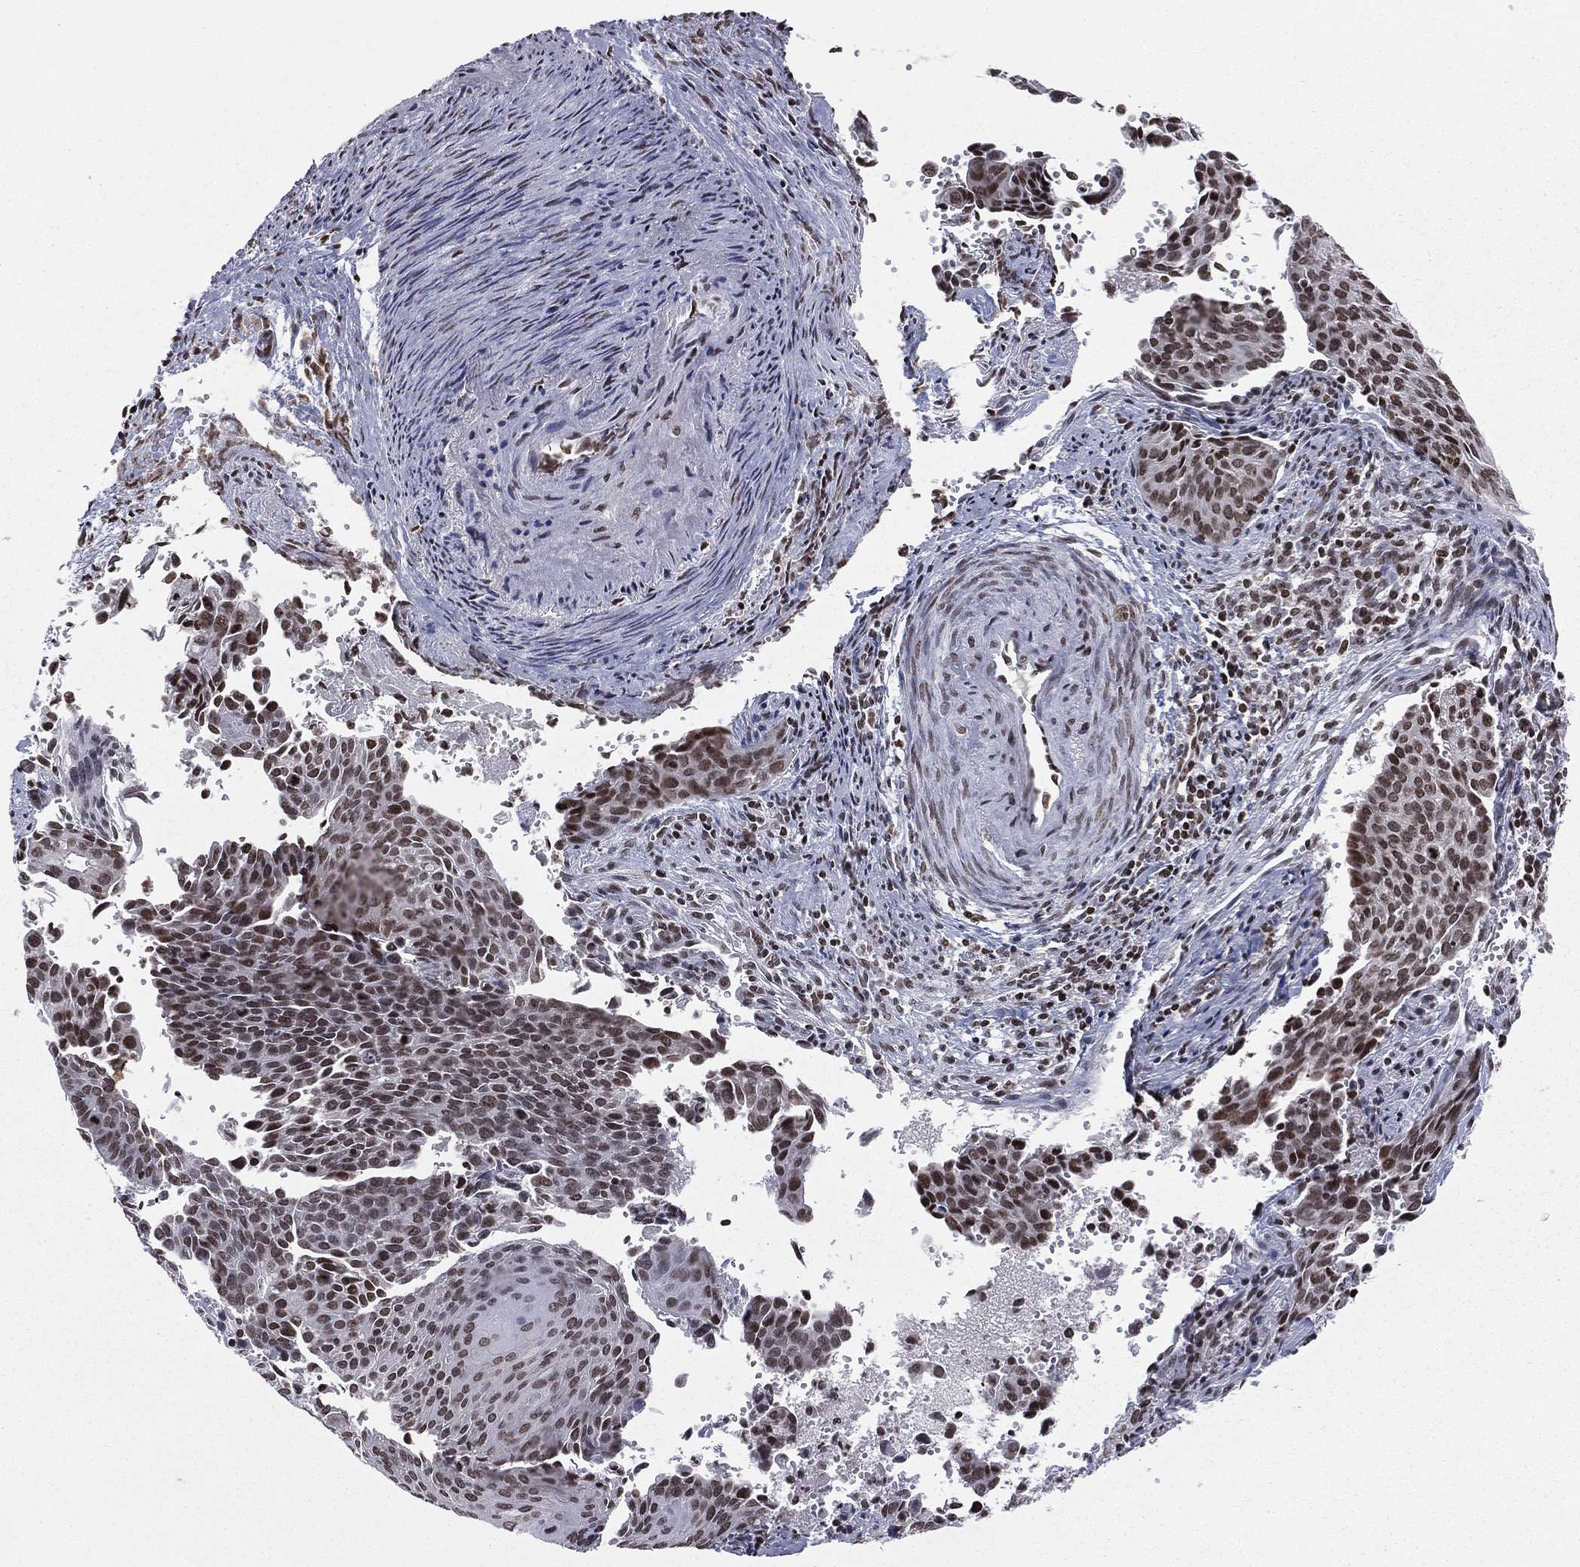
{"staining": {"intensity": "strong", "quantity": "25%-75%", "location": "nuclear"}, "tissue": "cervical cancer", "cell_type": "Tumor cells", "image_type": "cancer", "snomed": [{"axis": "morphology", "description": "Squamous cell carcinoma, NOS"}, {"axis": "topography", "description": "Cervix"}], "caption": "Cervical cancer (squamous cell carcinoma) was stained to show a protein in brown. There is high levels of strong nuclear staining in approximately 25%-75% of tumor cells. (brown staining indicates protein expression, while blue staining denotes nuclei).", "gene": "RFX7", "patient": {"sex": "female", "age": 29}}